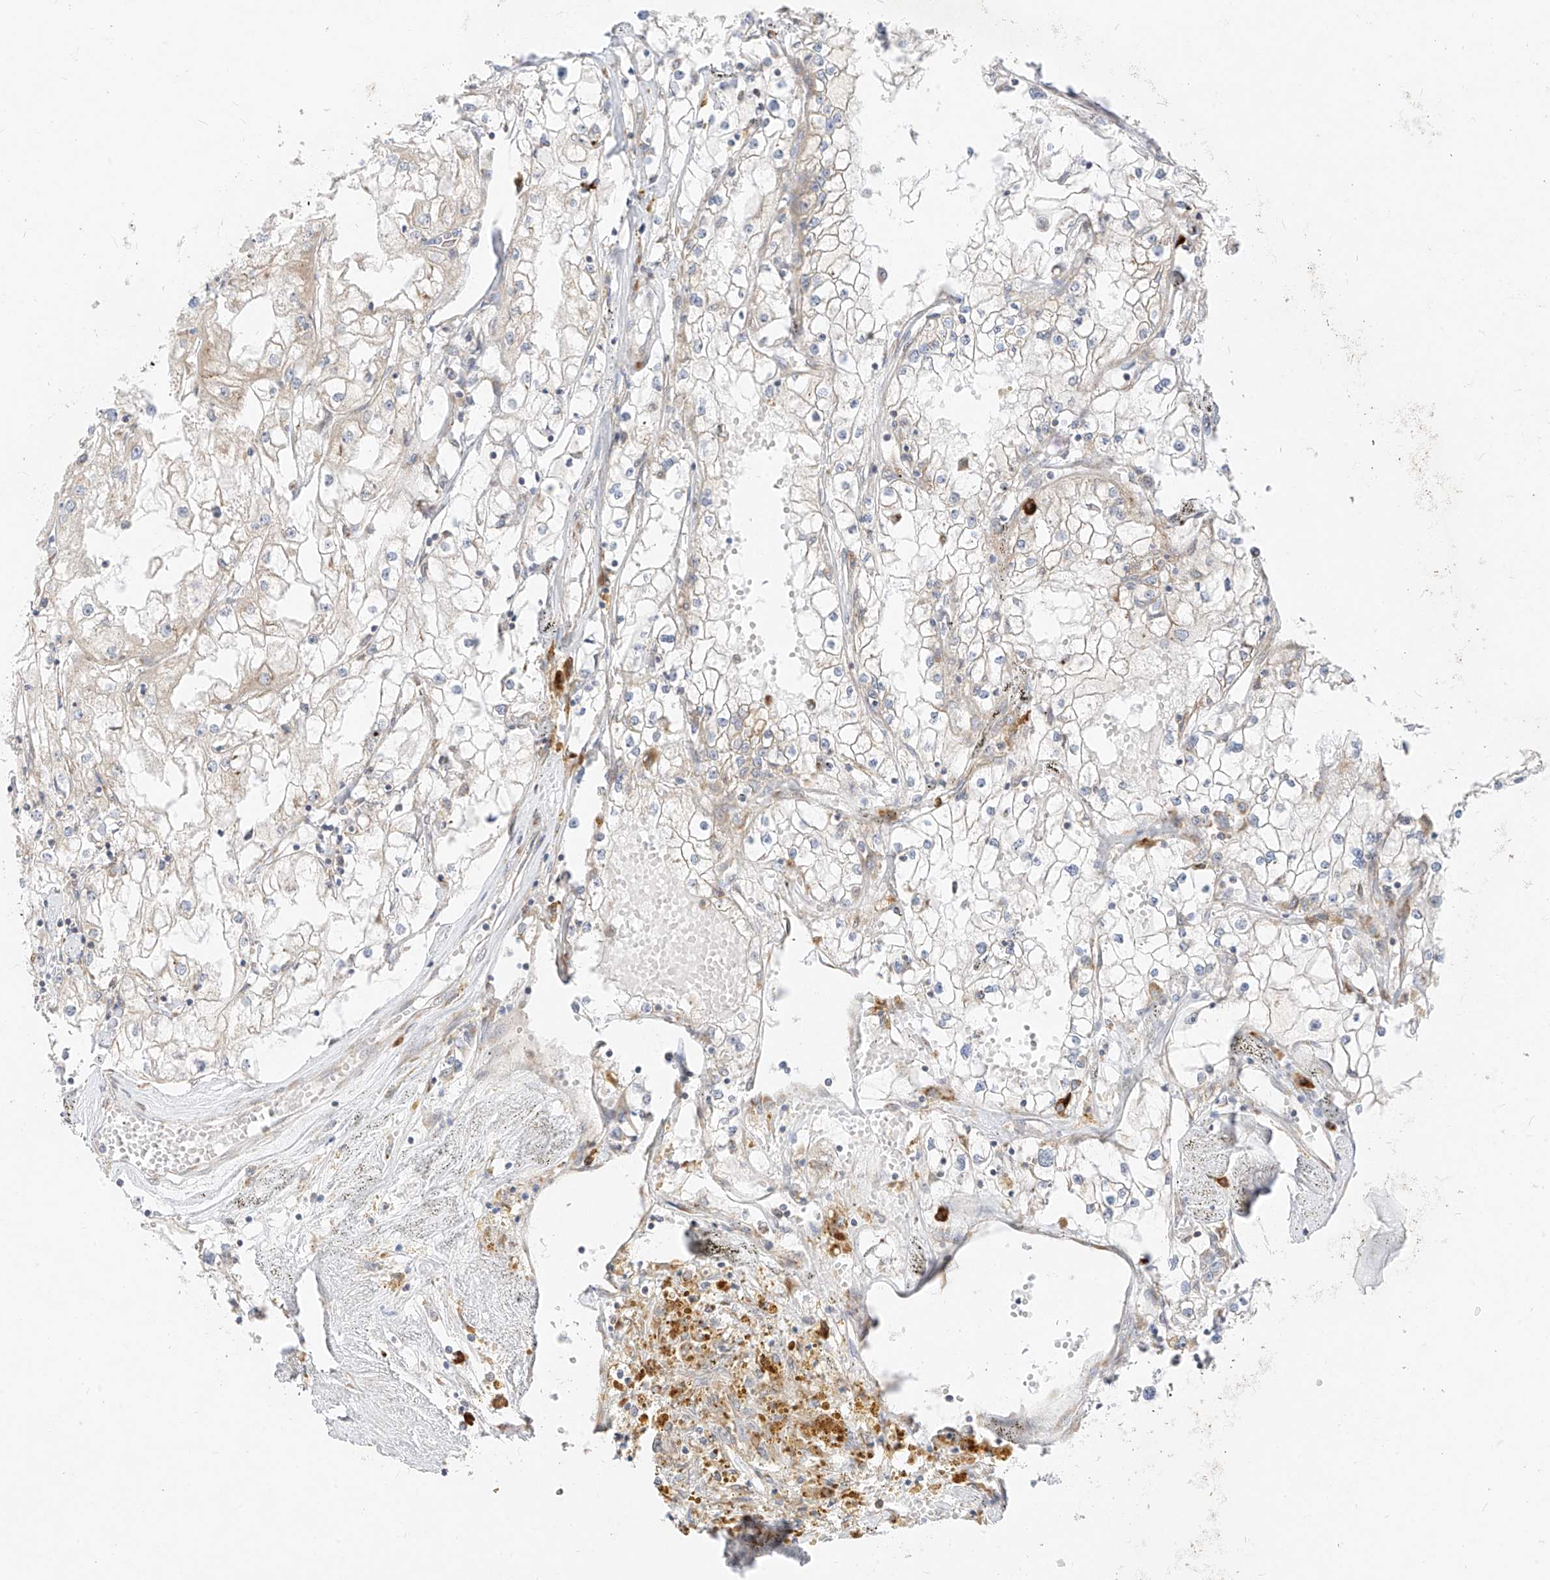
{"staining": {"intensity": "weak", "quantity": "25%-75%", "location": "cytoplasmic/membranous"}, "tissue": "renal cancer", "cell_type": "Tumor cells", "image_type": "cancer", "snomed": [{"axis": "morphology", "description": "Adenocarcinoma, NOS"}, {"axis": "topography", "description": "Kidney"}], "caption": "High-magnification brightfield microscopy of renal adenocarcinoma stained with DAB (brown) and counterstained with hematoxylin (blue). tumor cells exhibit weak cytoplasmic/membranous expression is present in approximately25%-75% of cells.", "gene": "STT3A", "patient": {"sex": "male", "age": 56}}